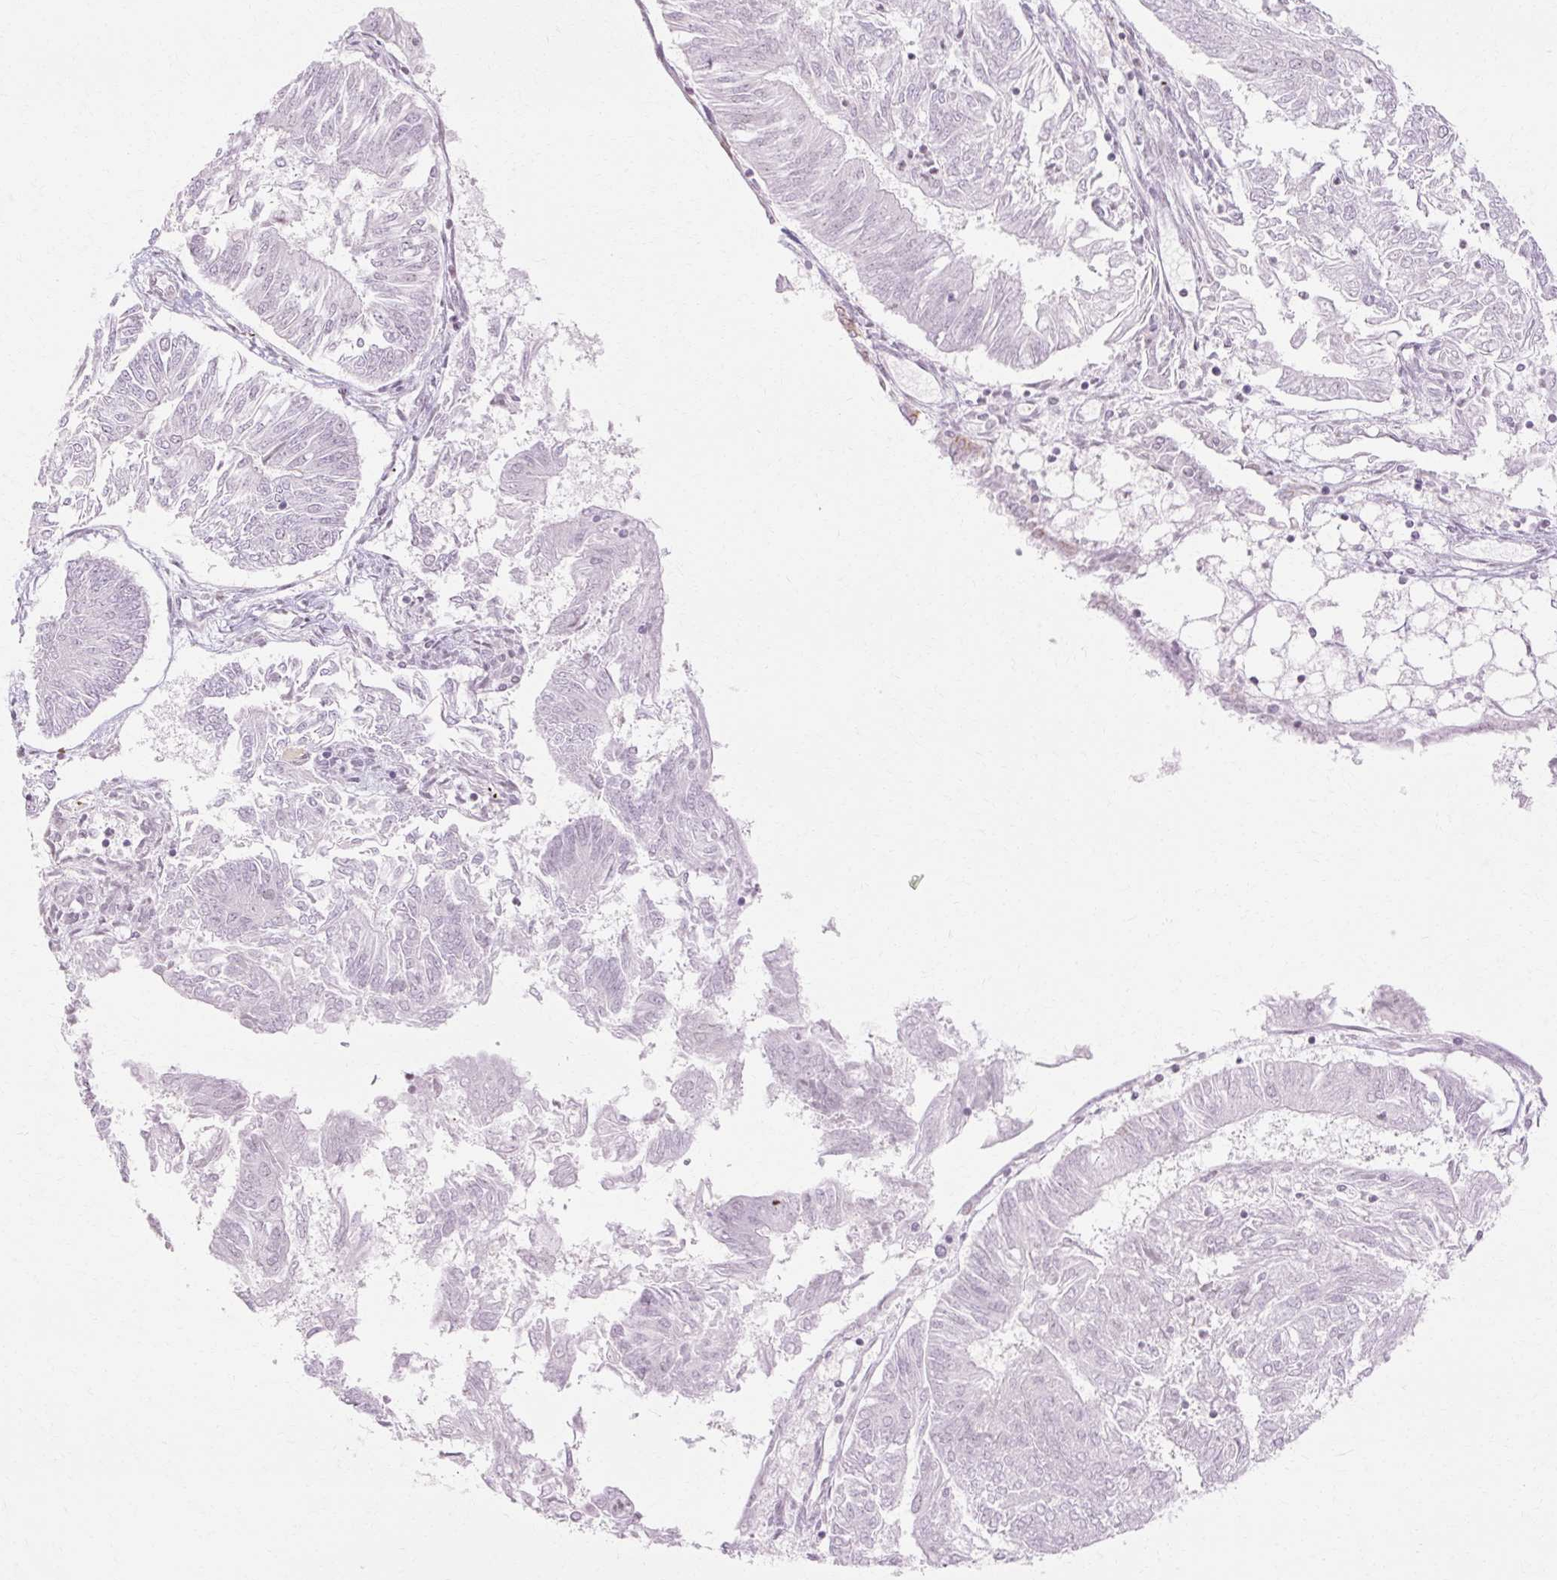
{"staining": {"intensity": "negative", "quantity": "none", "location": "none"}, "tissue": "endometrial cancer", "cell_type": "Tumor cells", "image_type": "cancer", "snomed": [{"axis": "morphology", "description": "Adenocarcinoma, NOS"}, {"axis": "topography", "description": "Endometrium"}], "caption": "The image demonstrates no staining of tumor cells in endometrial adenocarcinoma. The staining is performed using DAB (3,3'-diaminobenzidine) brown chromogen with nuclei counter-stained in using hematoxylin.", "gene": "C3orf49", "patient": {"sex": "female", "age": 58}}